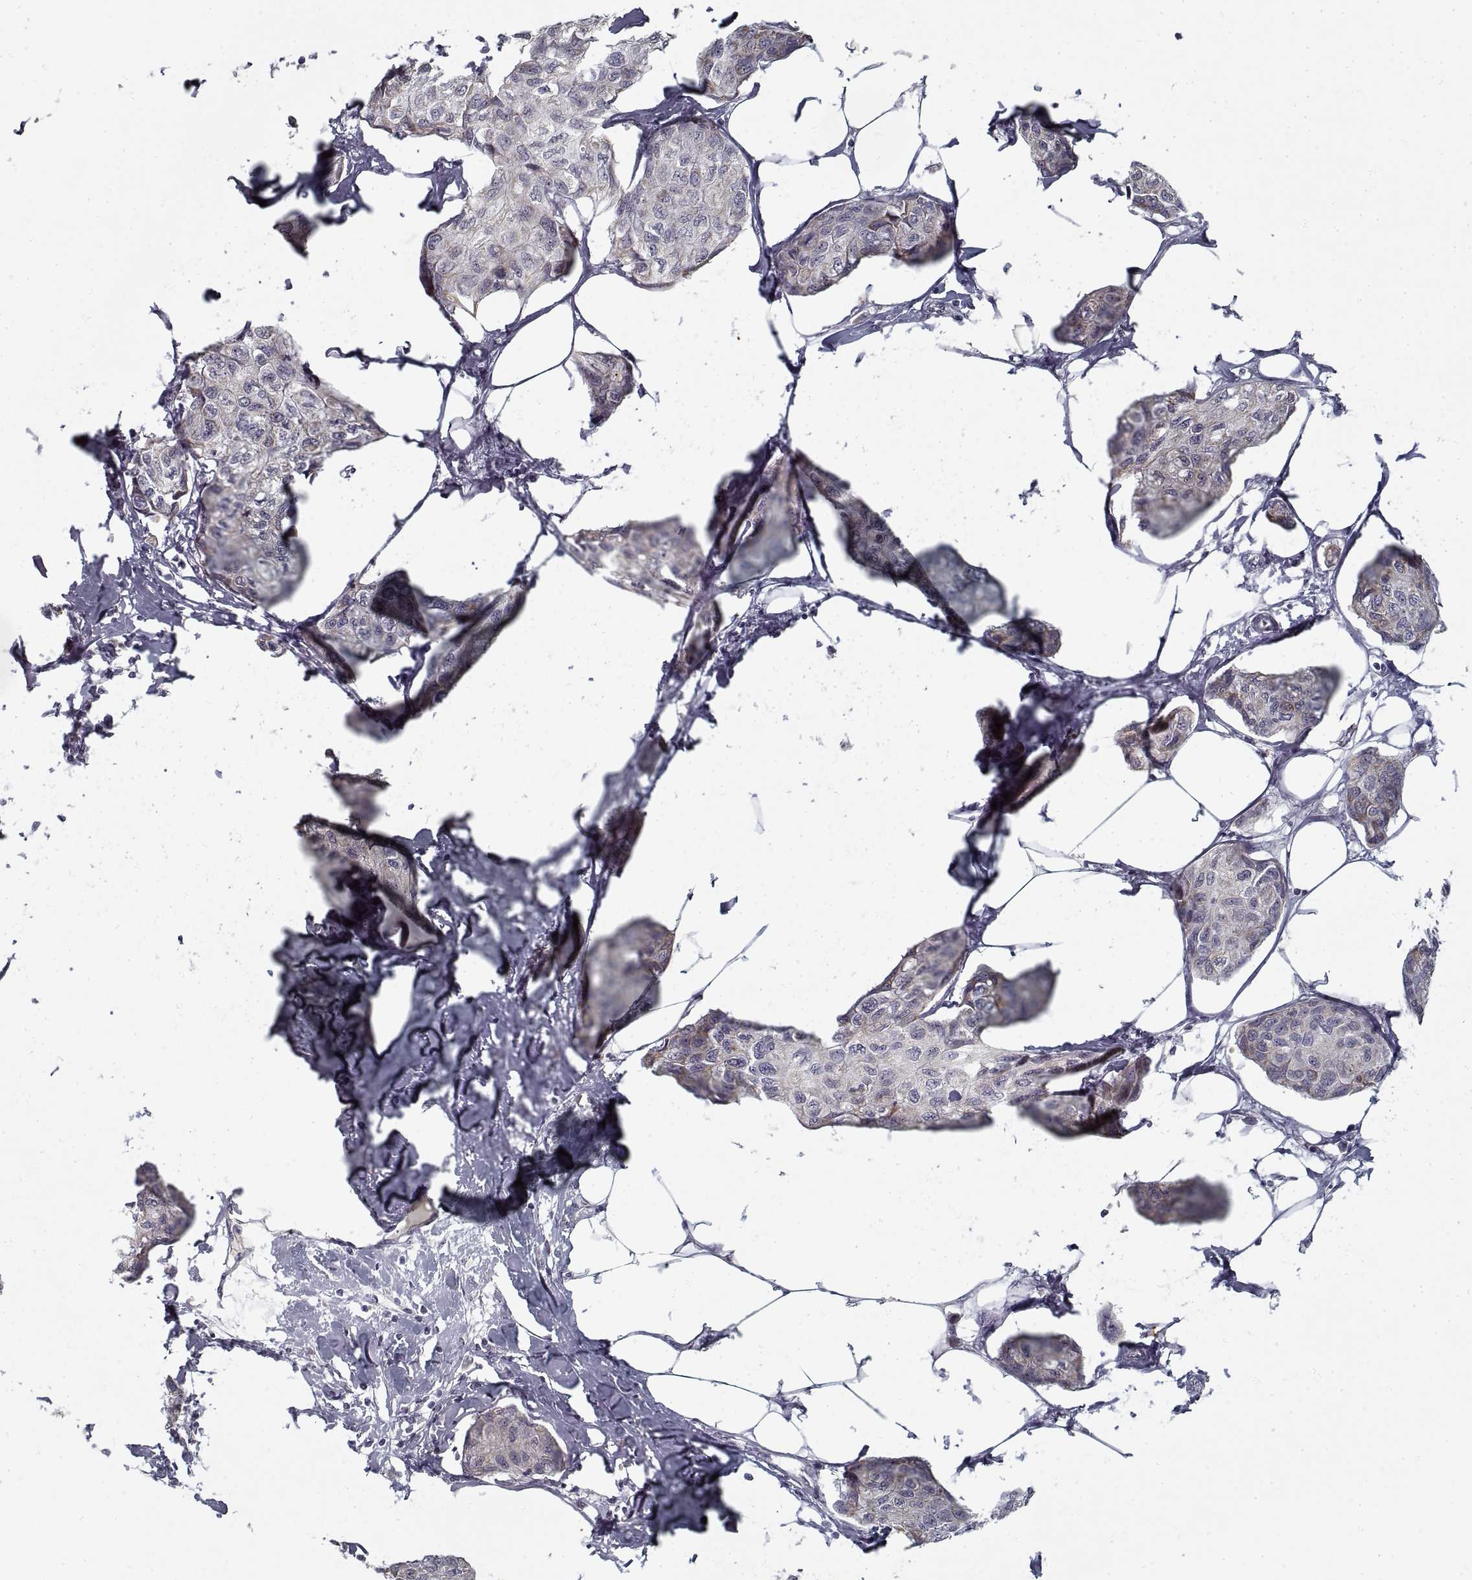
{"staining": {"intensity": "negative", "quantity": "none", "location": "none"}, "tissue": "breast cancer", "cell_type": "Tumor cells", "image_type": "cancer", "snomed": [{"axis": "morphology", "description": "Duct carcinoma"}, {"axis": "topography", "description": "Breast"}], "caption": "Immunohistochemistry of breast infiltrating ductal carcinoma shows no expression in tumor cells.", "gene": "GAD2", "patient": {"sex": "female", "age": 80}}